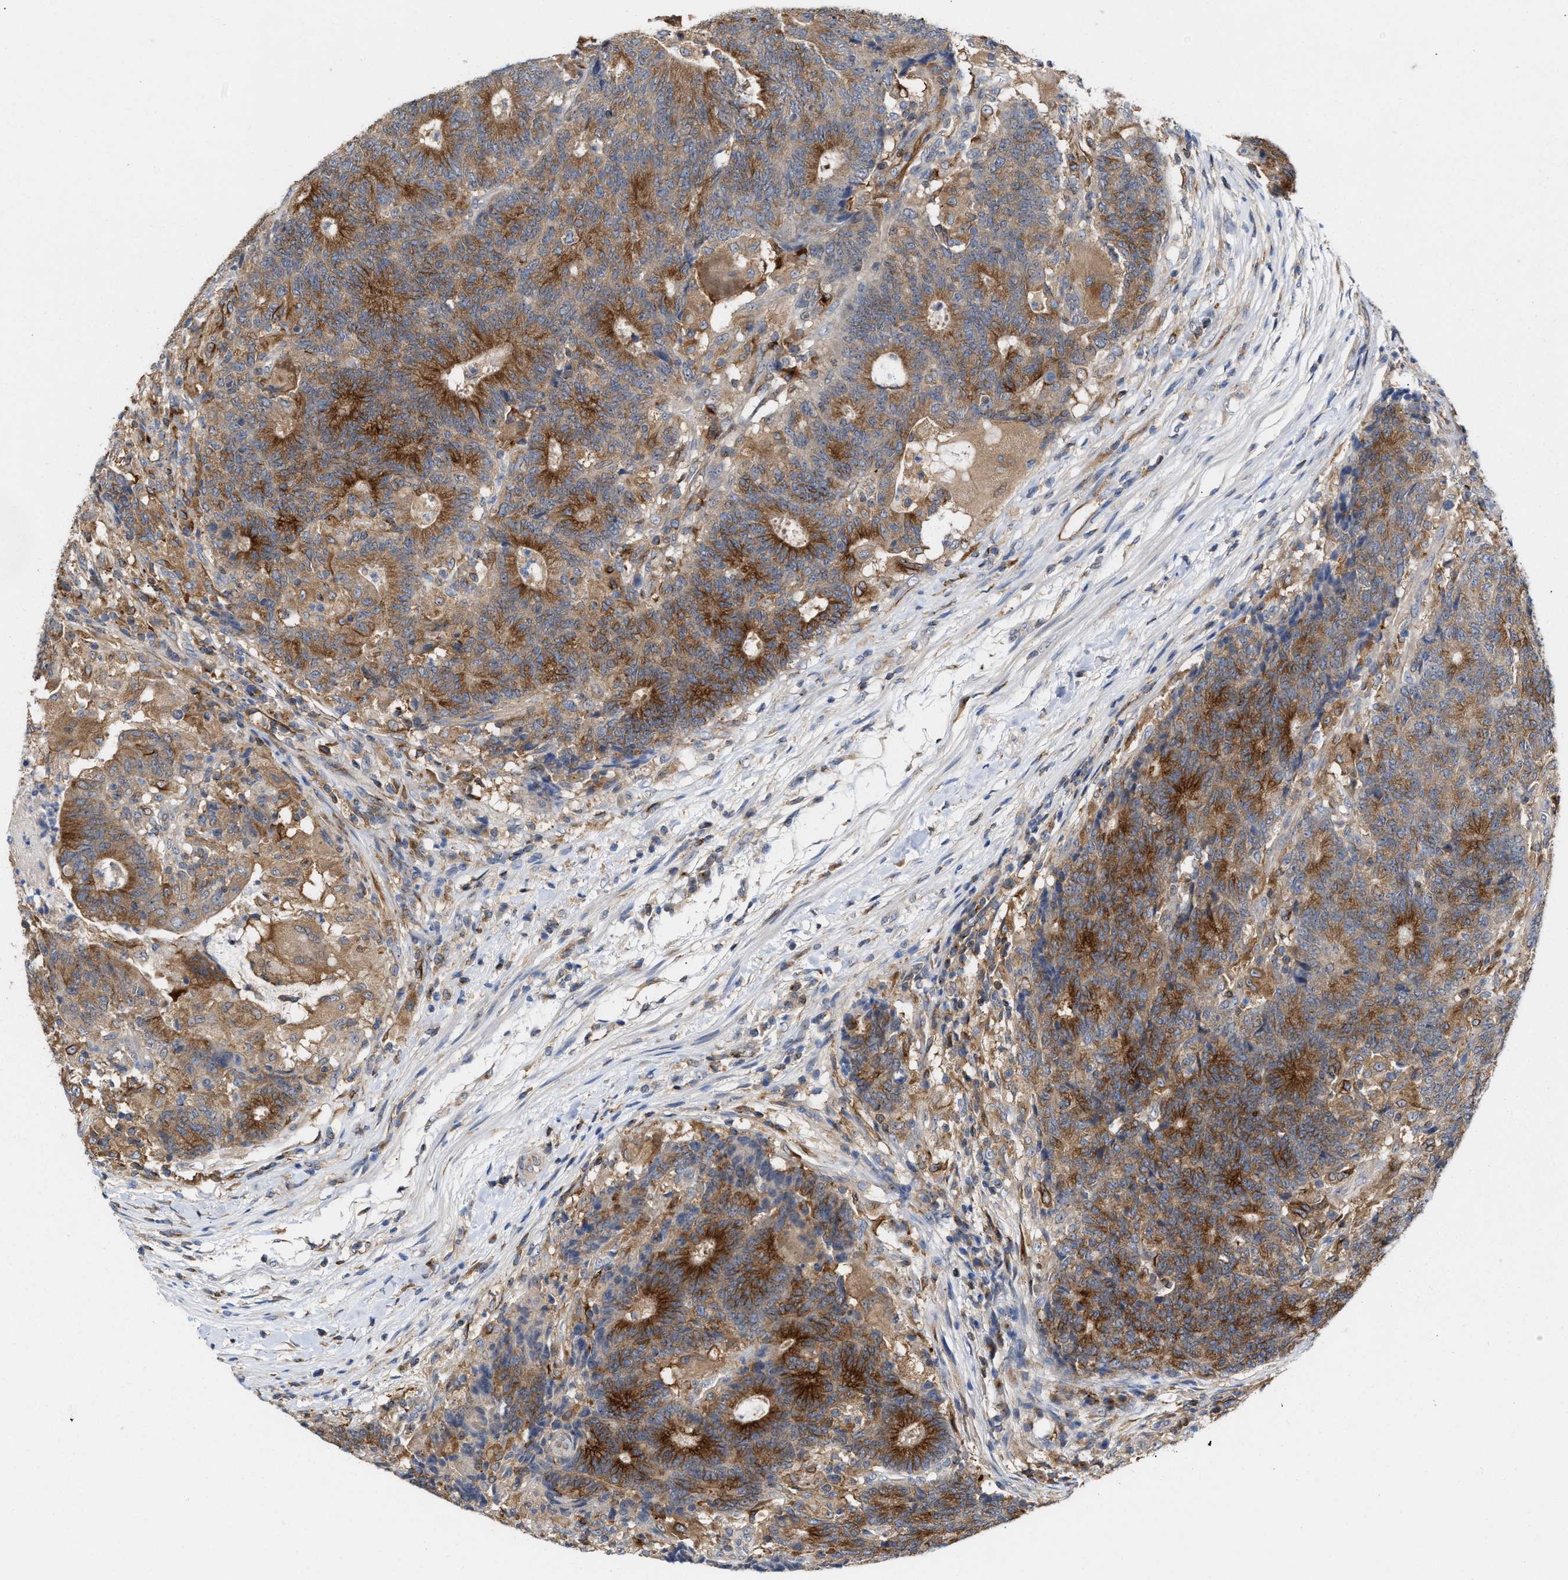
{"staining": {"intensity": "moderate", "quantity": ">75%", "location": "cytoplasmic/membranous"}, "tissue": "colorectal cancer", "cell_type": "Tumor cells", "image_type": "cancer", "snomed": [{"axis": "morphology", "description": "Normal tissue, NOS"}, {"axis": "morphology", "description": "Adenocarcinoma, NOS"}, {"axis": "topography", "description": "Colon"}], "caption": "This is a photomicrograph of immunohistochemistry staining of adenocarcinoma (colorectal), which shows moderate expression in the cytoplasmic/membranous of tumor cells.", "gene": "BBLN", "patient": {"sex": "female", "age": 75}}